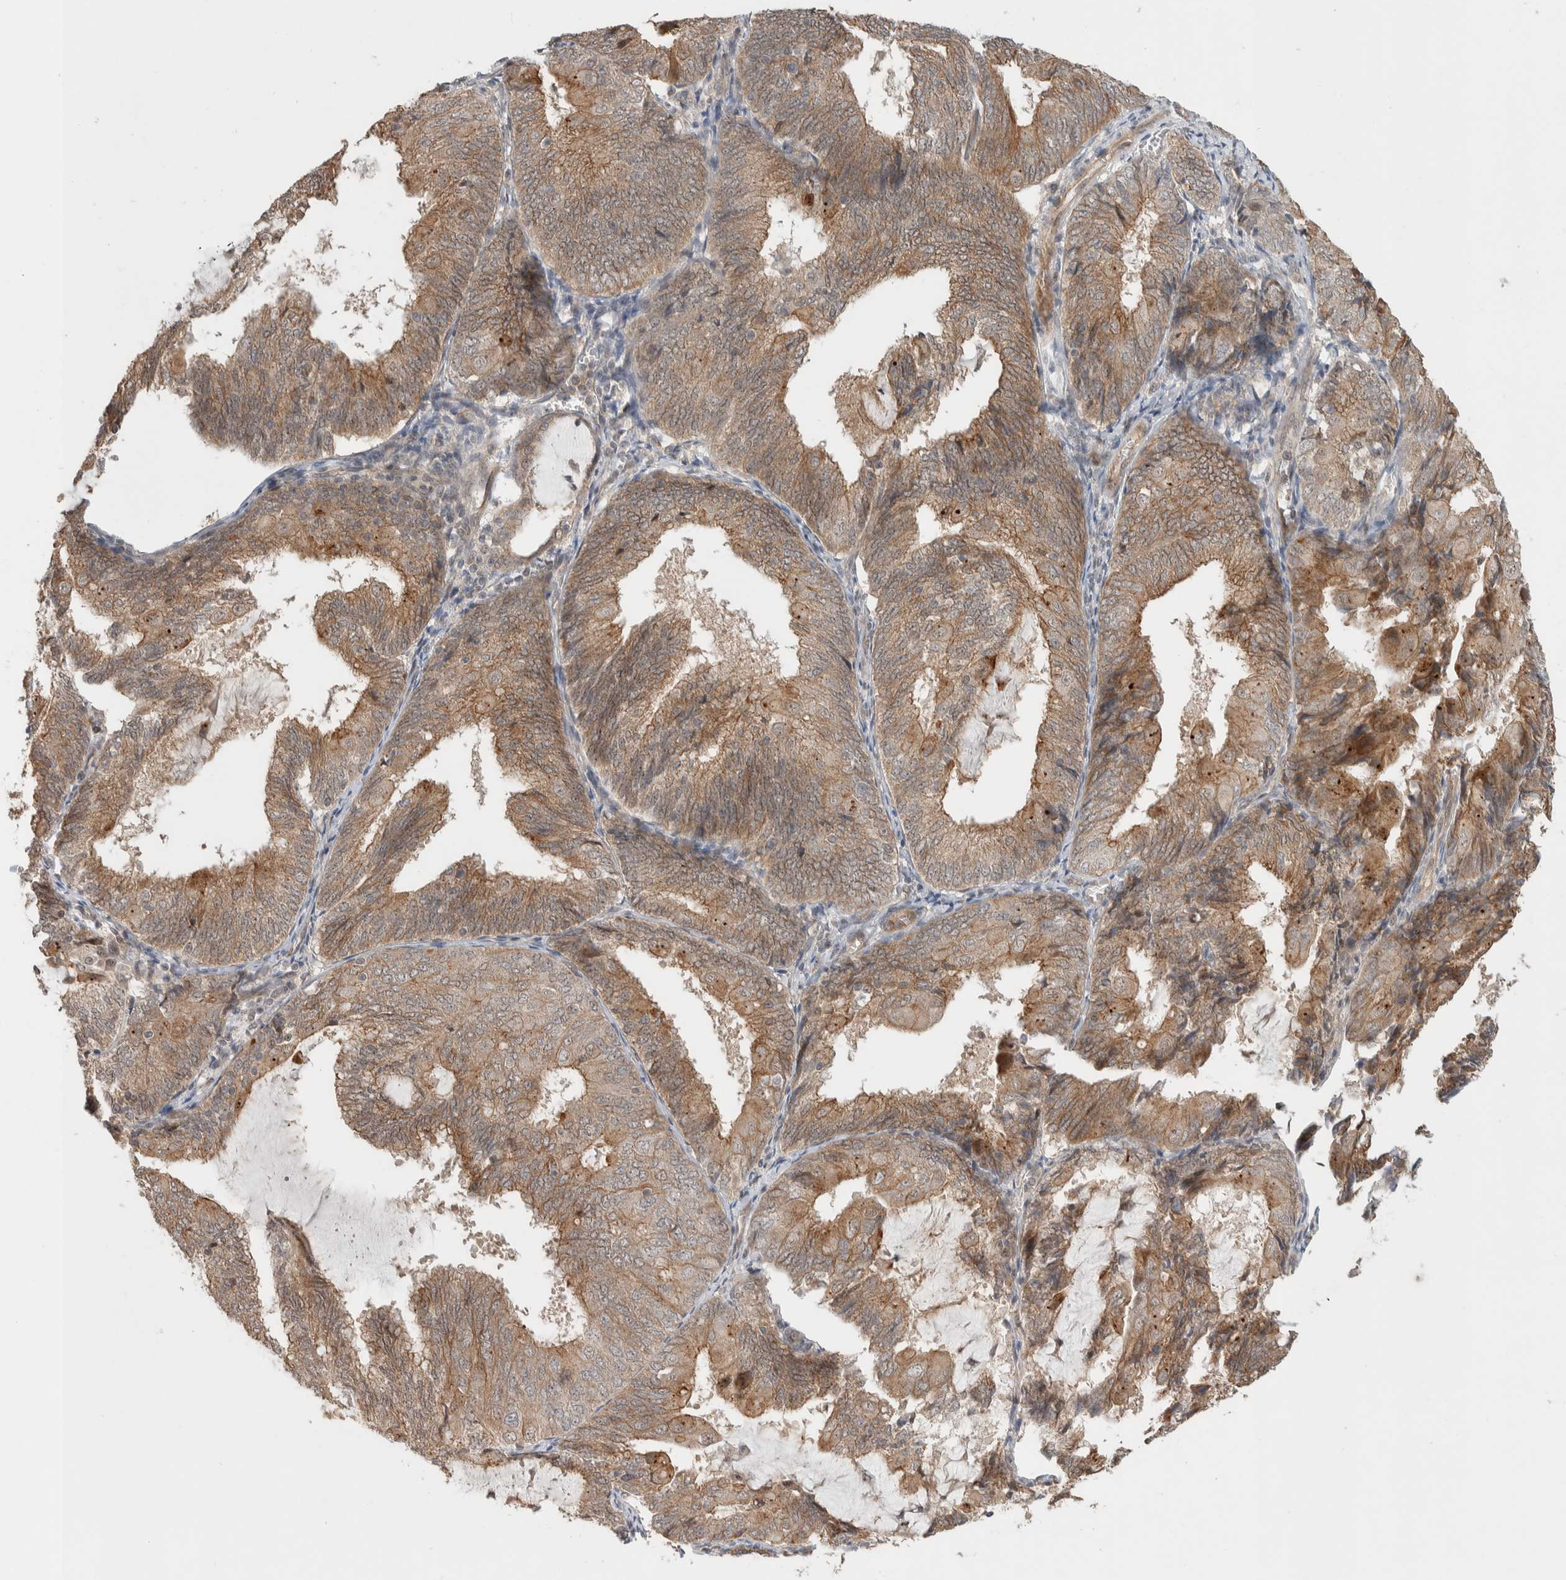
{"staining": {"intensity": "moderate", "quantity": "25%-75%", "location": "cytoplasmic/membranous"}, "tissue": "endometrial cancer", "cell_type": "Tumor cells", "image_type": "cancer", "snomed": [{"axis": "morphology", "description": "Adenocarcinoma, NOS"}, {"axis": "topography", "description": "Endometrium"}], "caption": "This photomicrograph reveals IHC staining of human adenocarcinoma (endometrial), with medium moderate cytoplasmic/membranous positivity in approximately 25%-75% of tumor cells.", "gene": "DEPTOR", "patient": {"sex": "female", "age": 81}}